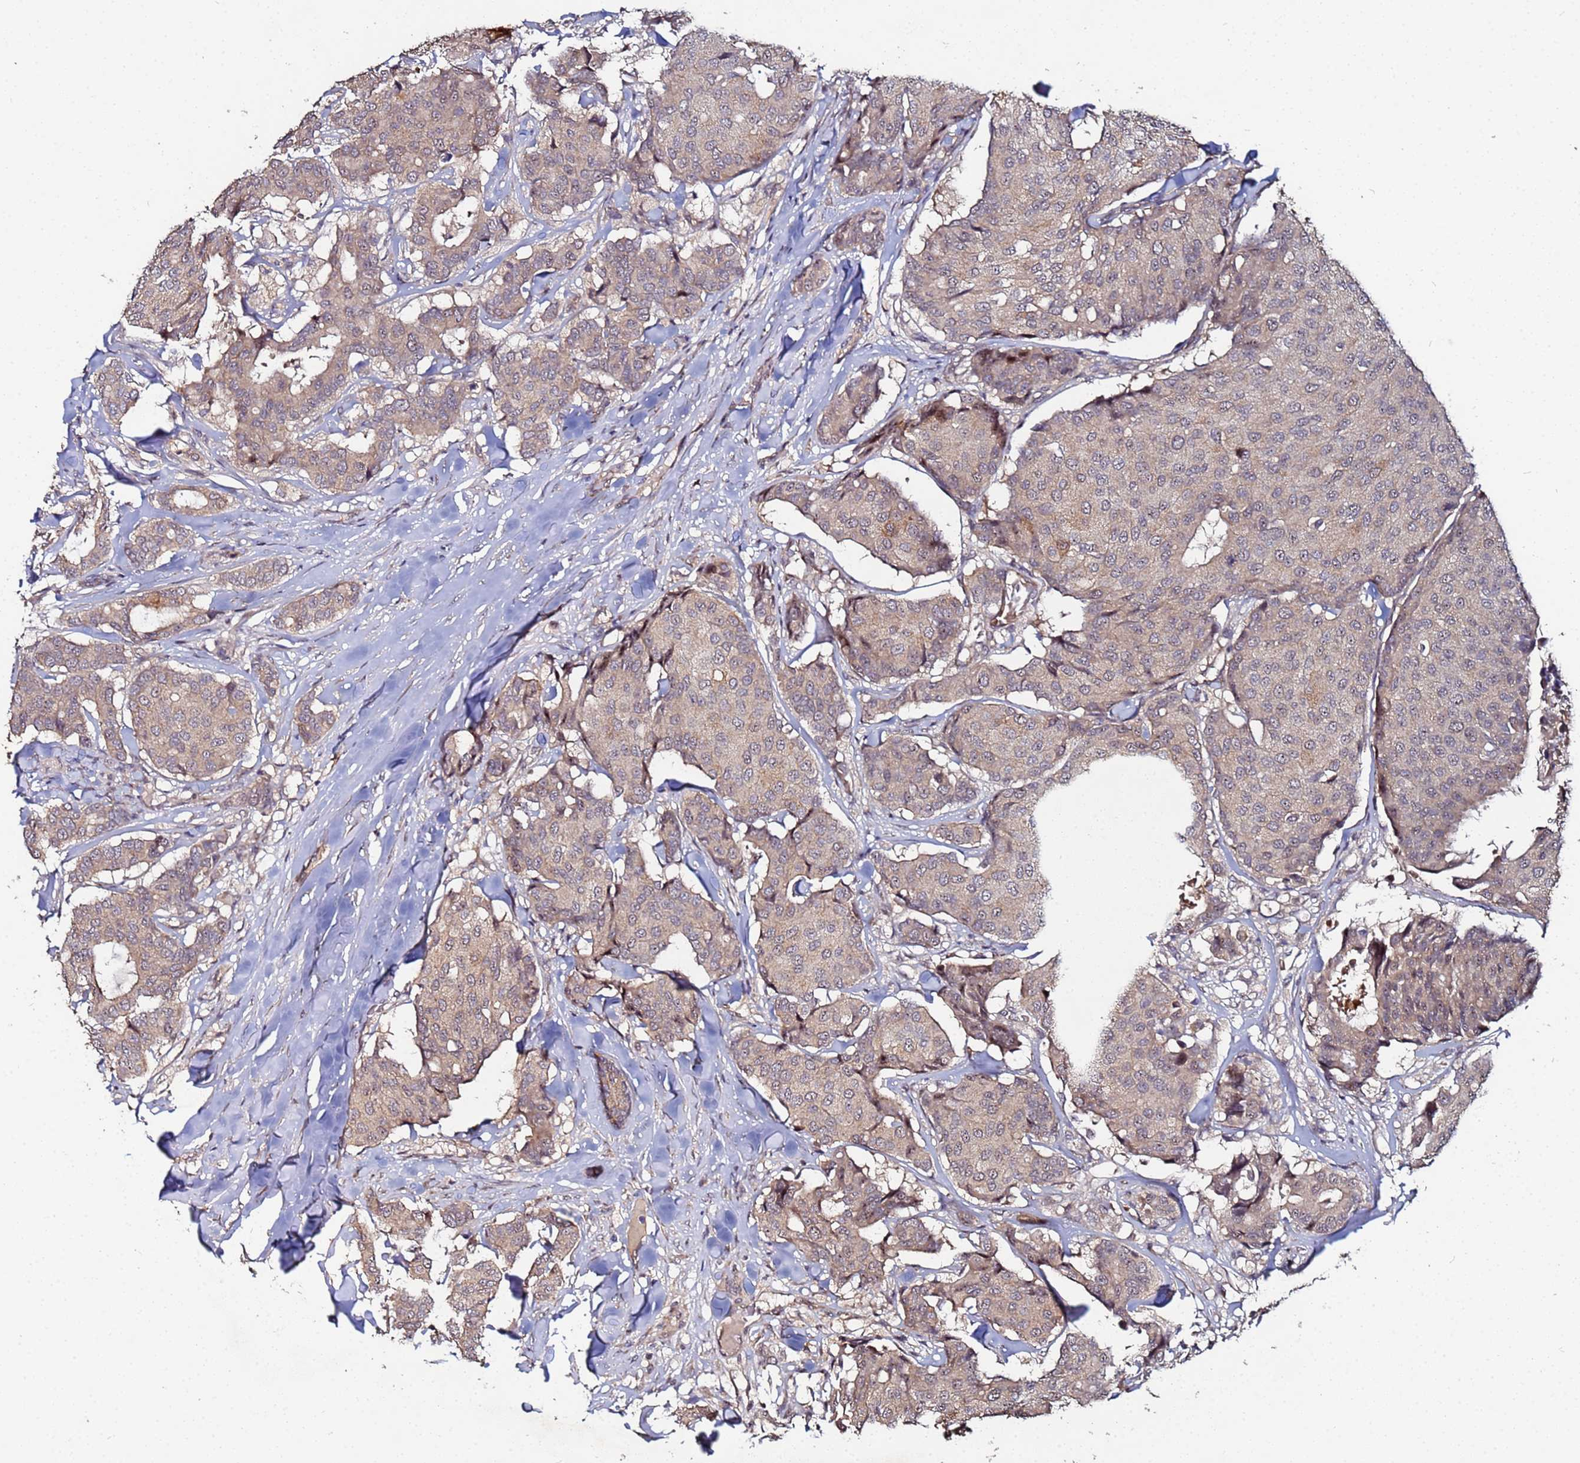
{"staining": {"intensity": "weak", "quantity": ">75%", "location": "cytoplasmic/membranous"}, "tissue": "breast cancer", "cell_type": "Tumor cells", "image_type": "cancer", "snomed": [{"axis": "morphology", "description": "Duct carcinoma"}, {"axis": "topography", "description": "Breast"}], "caption": "Breast cancer was stained to show a protein in brown. There is low levels of weak cytoplasmic/membranous positivity in approximately >75% of tumor cells. Using DAB (brown) and hematoxylin (blue) stains, captured at high magnification using brightfield microscopy.", "gene": "OSER1", "patient": {"sex": "female", "age": 75}}